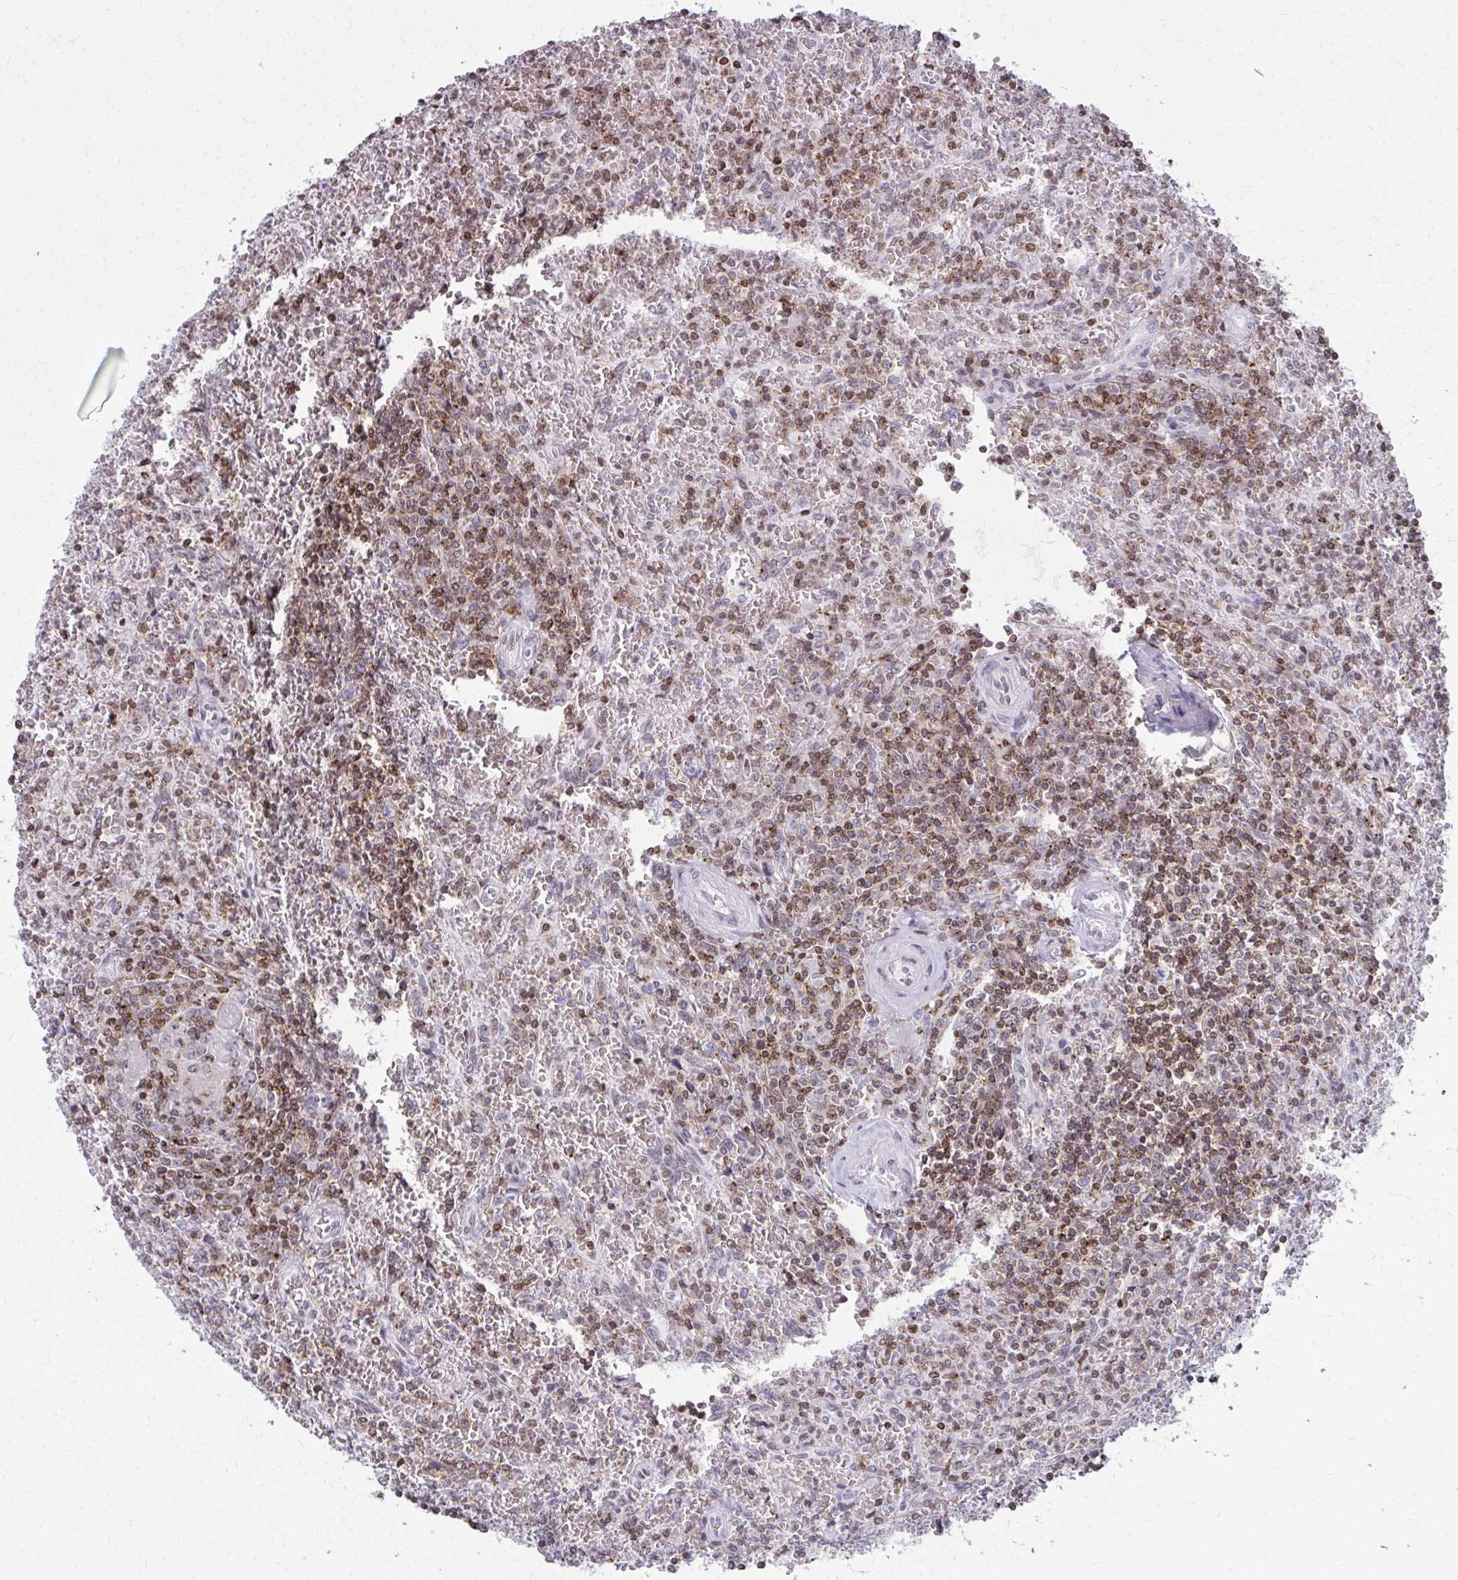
{"staining": {"intensity": "moderate", "quantity": ">75%", "location": "nuclear"}, "tissue": "lymphoma", "cell_type": "Tumor cells", "image_type": "cancer", "snomed": [{"axis": "morphology", "description": "Malignant lymphoma, non-Hodgkin's type, Low grade"}, {"axis": "topography", "description": "Spleen"}], "caption": "A micrograph showing moderate nuclear expression in about >75% of tumor cells in low-grade malignant lymphoma, non-Hodgkin's type, as visualized by brown immunohistochemical staining.", "gene": "AP5M1", "patient": {"sex": "female", "age": 64}}